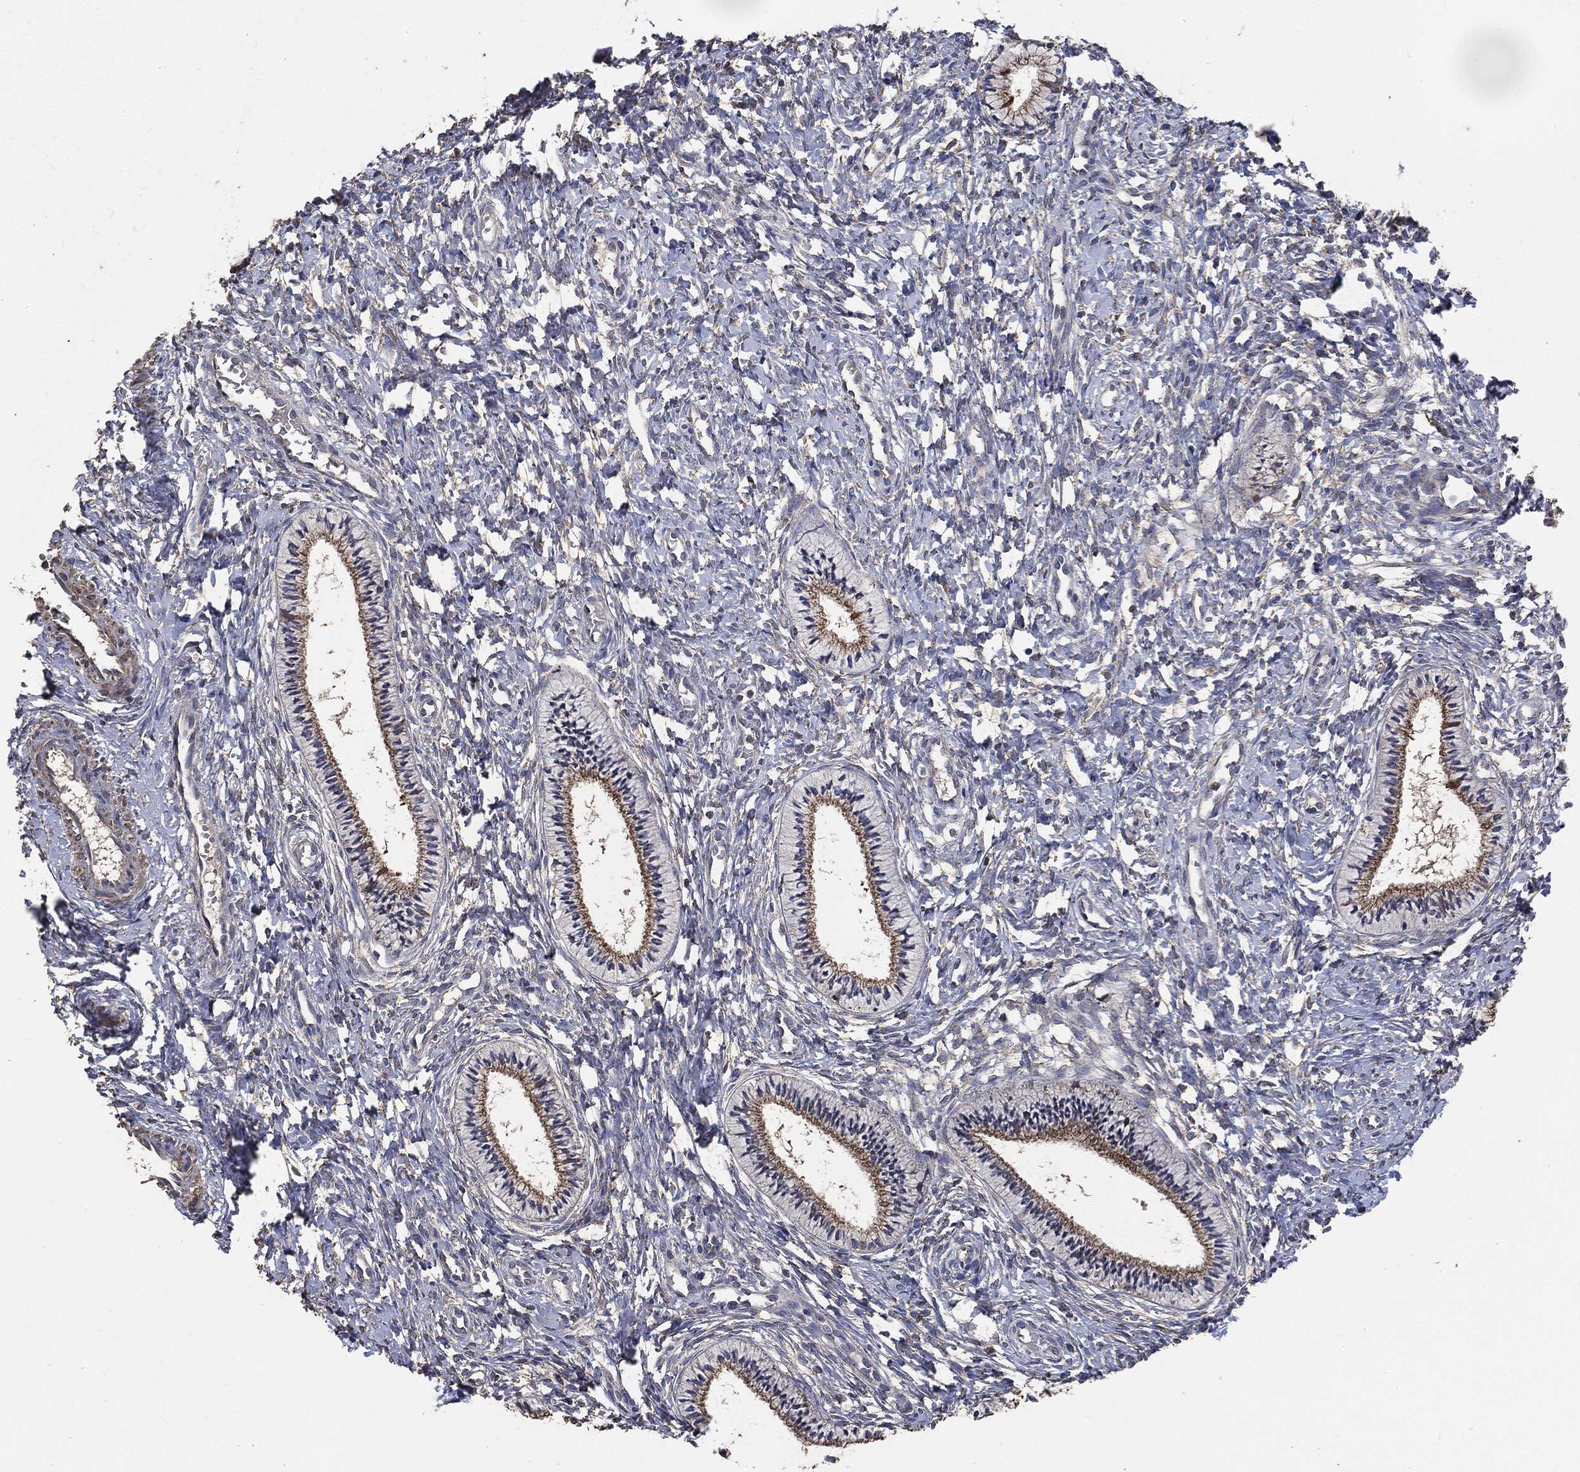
{"staining": {"intensity": "moderate", "quantity": ">75%", "location": "cytoplasmic/membranous"}, "tissue": "cervix", "cell_type": "Glandular cells", "image_type": "normal", "snomed": [{"axis": "morphology", "description": "Normal tissue, NOS"}, {"axis": "topography", "description": "Cervix"}], "caption": "This is an image of immunohistochemistry staining of benign cervix, which shows moderate staining in the cytoplasmic/membranous of glandular cells.", "gene": "STK3", "patient": {"sex": "female", "age": 39}}